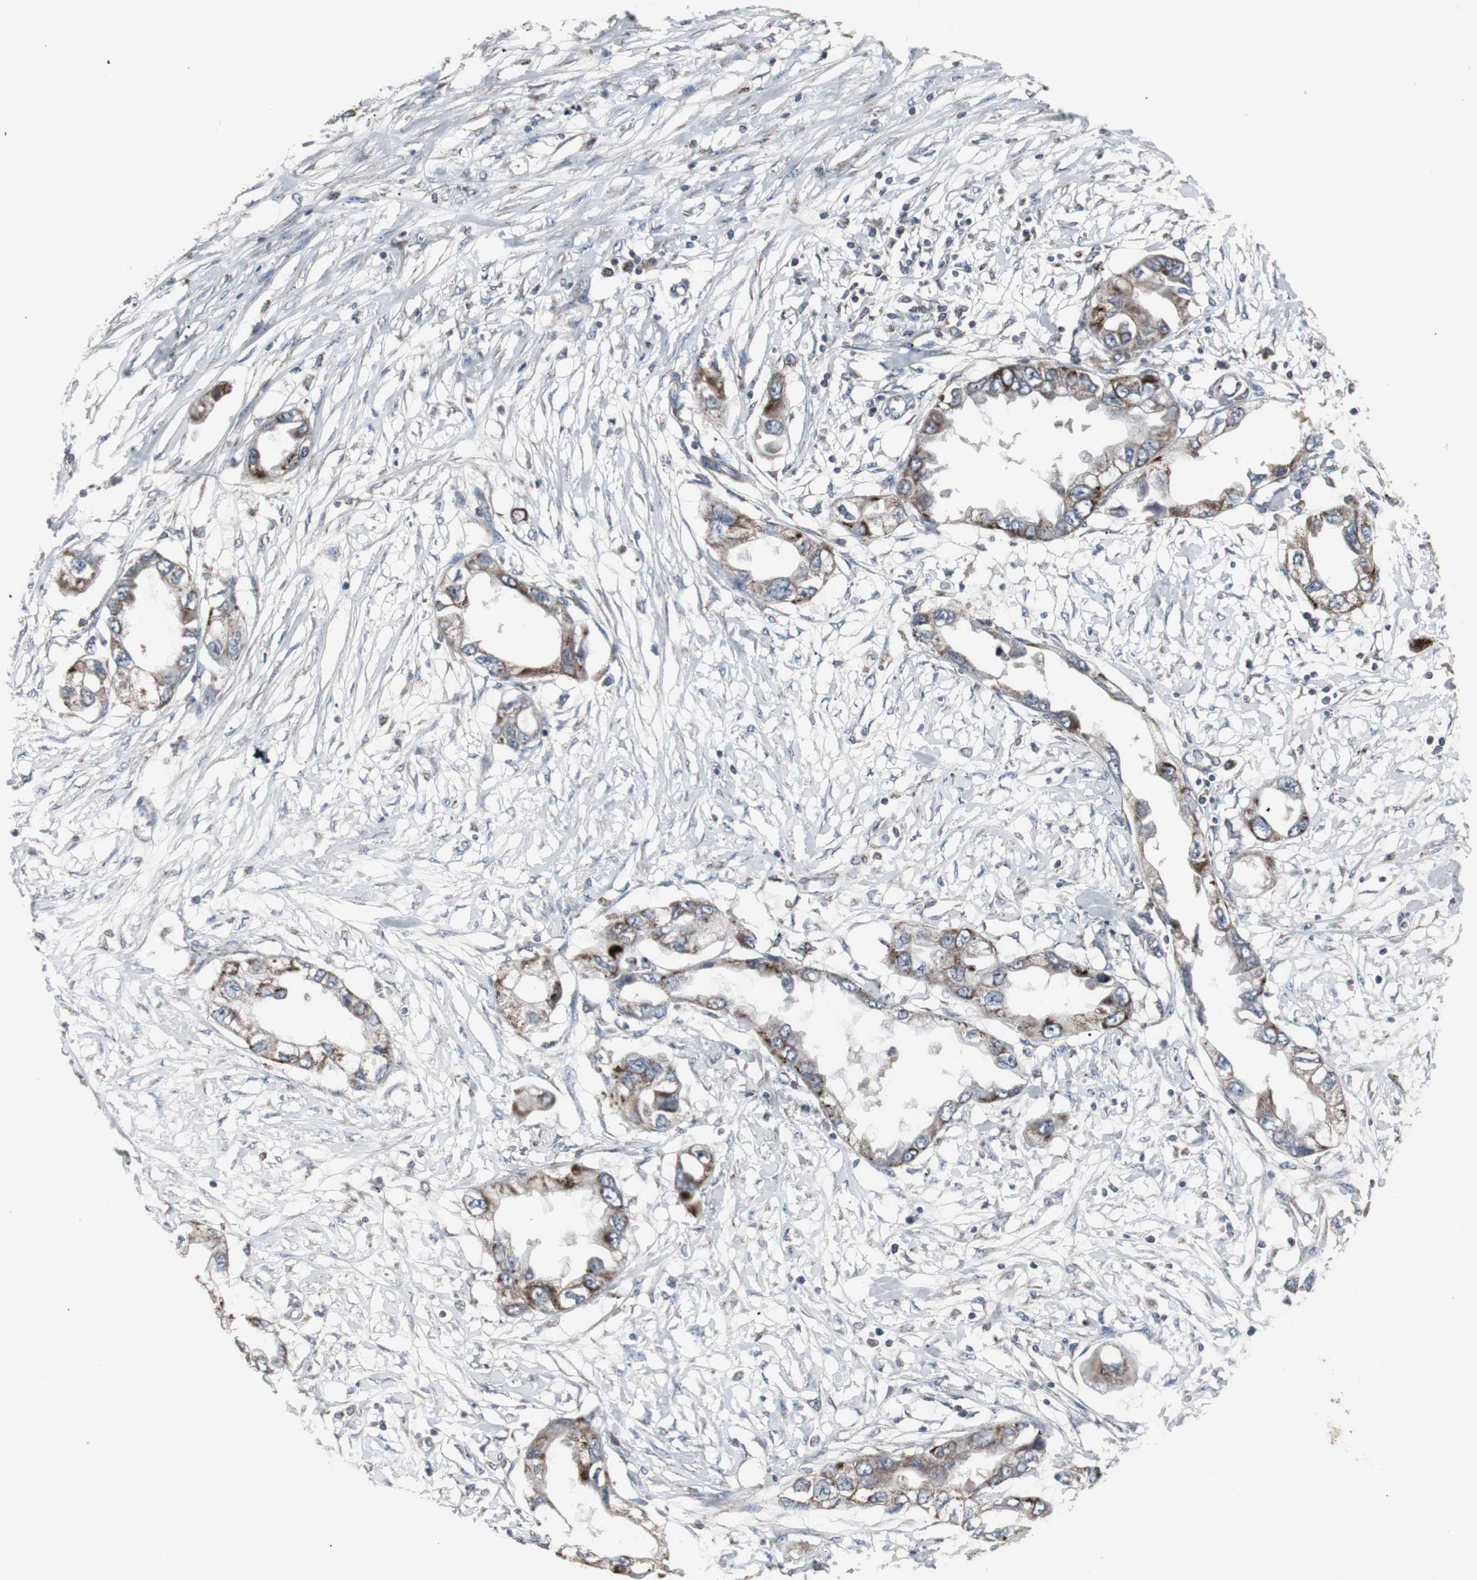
{"staining": {"intensity": "moderate", "quantity": ">75%", "location": "cytoplasmic/membranous"}, "tissue": "endometrial cancer", "cell_type": "Tumor cells", "image_type": "cancer", "snomed": [{"axis": "morphology", "description": "Adenocarcinoma, NOS"}, {"axis": "topography", "description": "Endometrium"}], "caption": "Tumor cells show moderate cytoplasmic/membranous staining in about >75% of cells in adenocarcinoma (endometrial).", "gene": "ACAA1", "patient": {"sex": "female", "age": 67}}